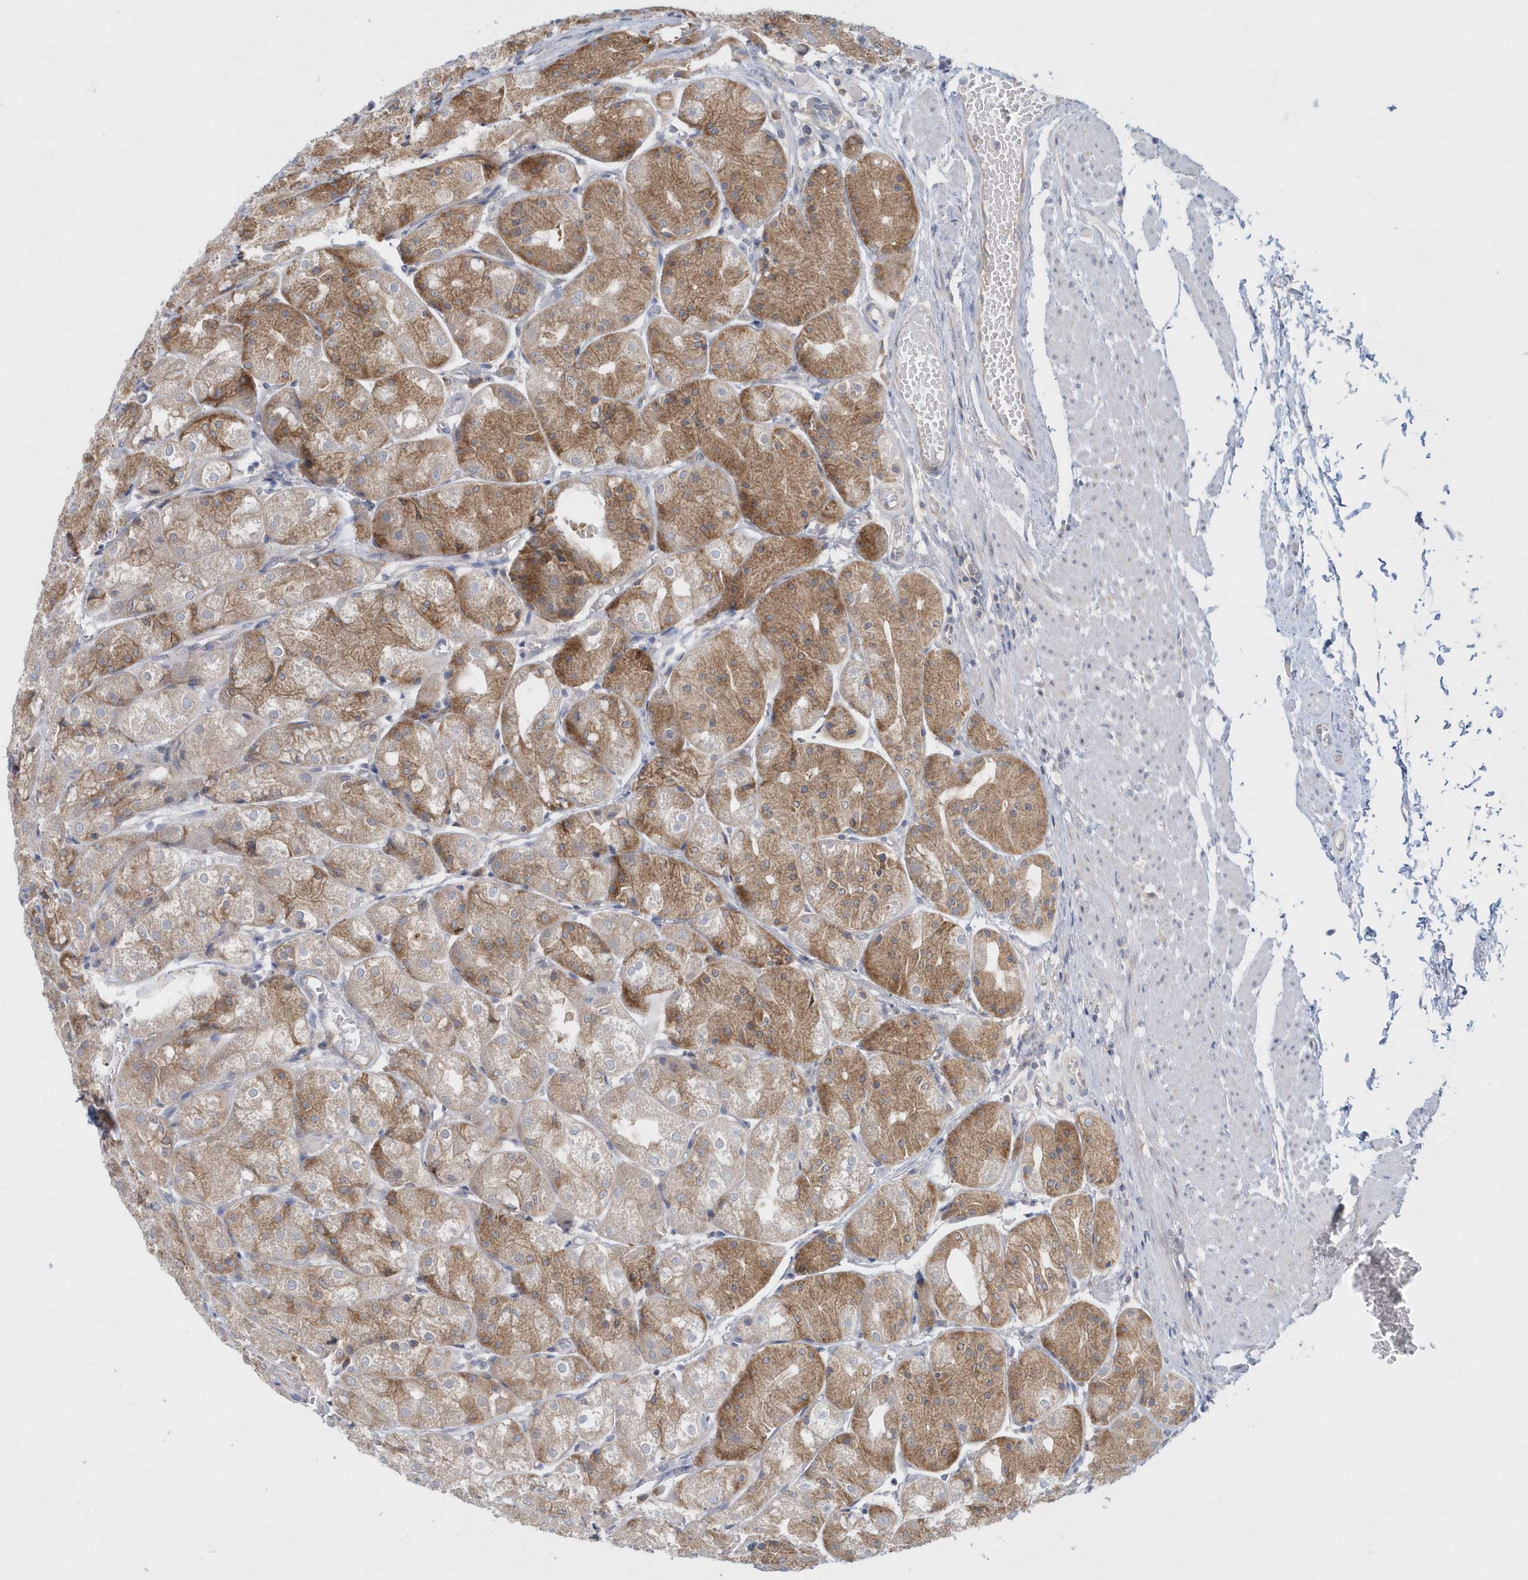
{"staining": {"intensity": "moderate", "quantity": ">75%", "location": "cytoplasmic/membranous"}, "tissue": "stomach", "cell_type": "Glandular cells", "image_type": "normal", "snomed": [{"axis": "morphology", "description": "Normal tissue, NOS"}, {"axis": "topography", "description": "Stomach, upper"}], "caption": "A micrograph of human stomach stained for a protein displays moderate cytoplasmic/membranous brown staining in glandular cells. (DAB IHC, brown staining for protein, blue staining for nuclei).", "gene": "EIF3C", "patient": {"sex": "male", "age": 72}}